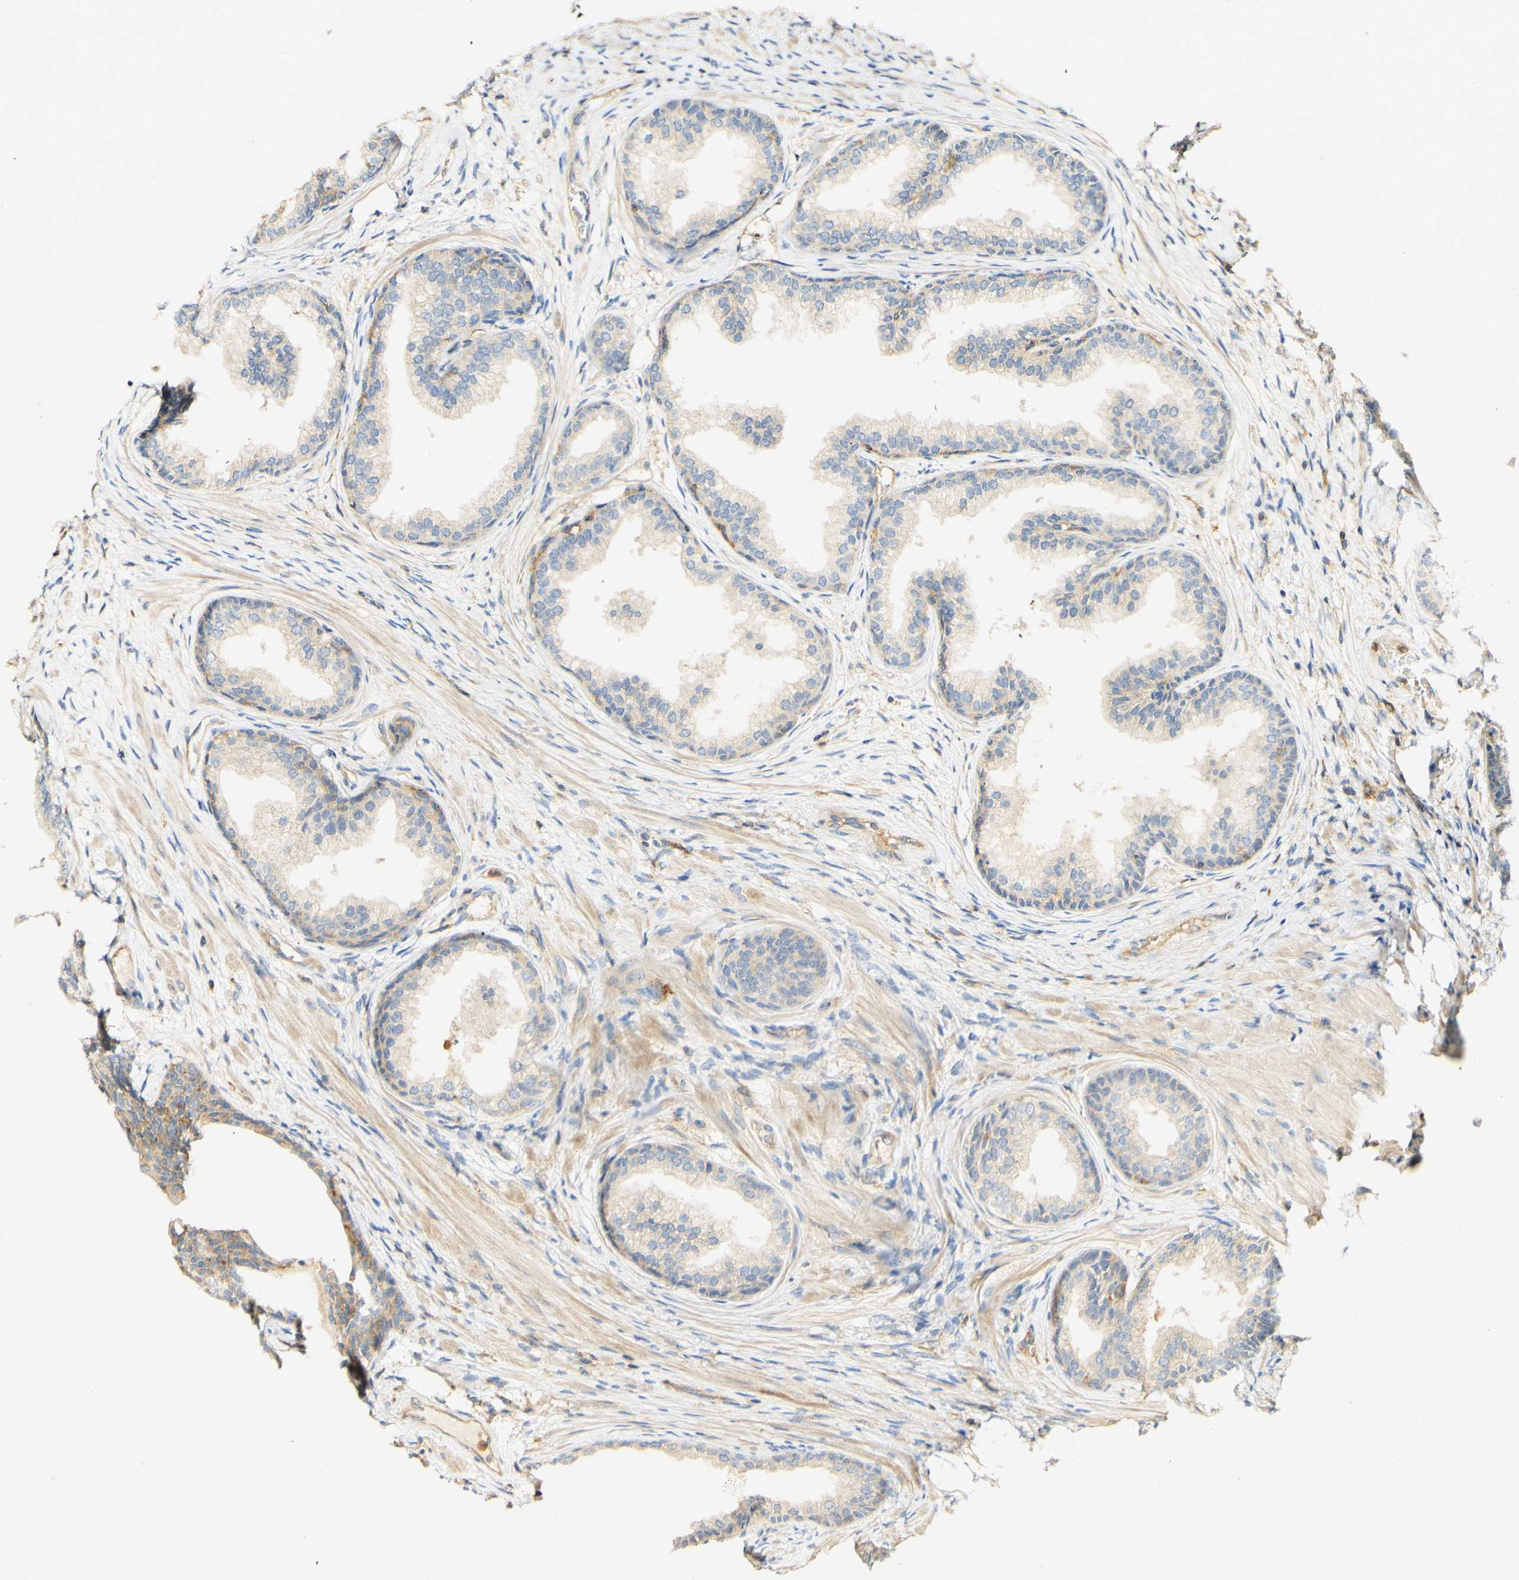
{"staining": {"intensity": "moderate", "quantity": "<25%", "location": "cytoplasmic/membranous"}, "tissue": "prostate", "cell_type": "Glandular cells", "image_type": "normal", "snomed": [{"axis": "morphology", "description": "Normal tissue, NOS"}, {"axis": "topography", "description": "Prostate"}], "caption": "The image shows staining of benign prostate, revealing moderate cytoplasmic/membranous protein expression (brown color) within glandular cells.", "gene": "PCDH7", "patient": {"sex": "male", "age": 76}}